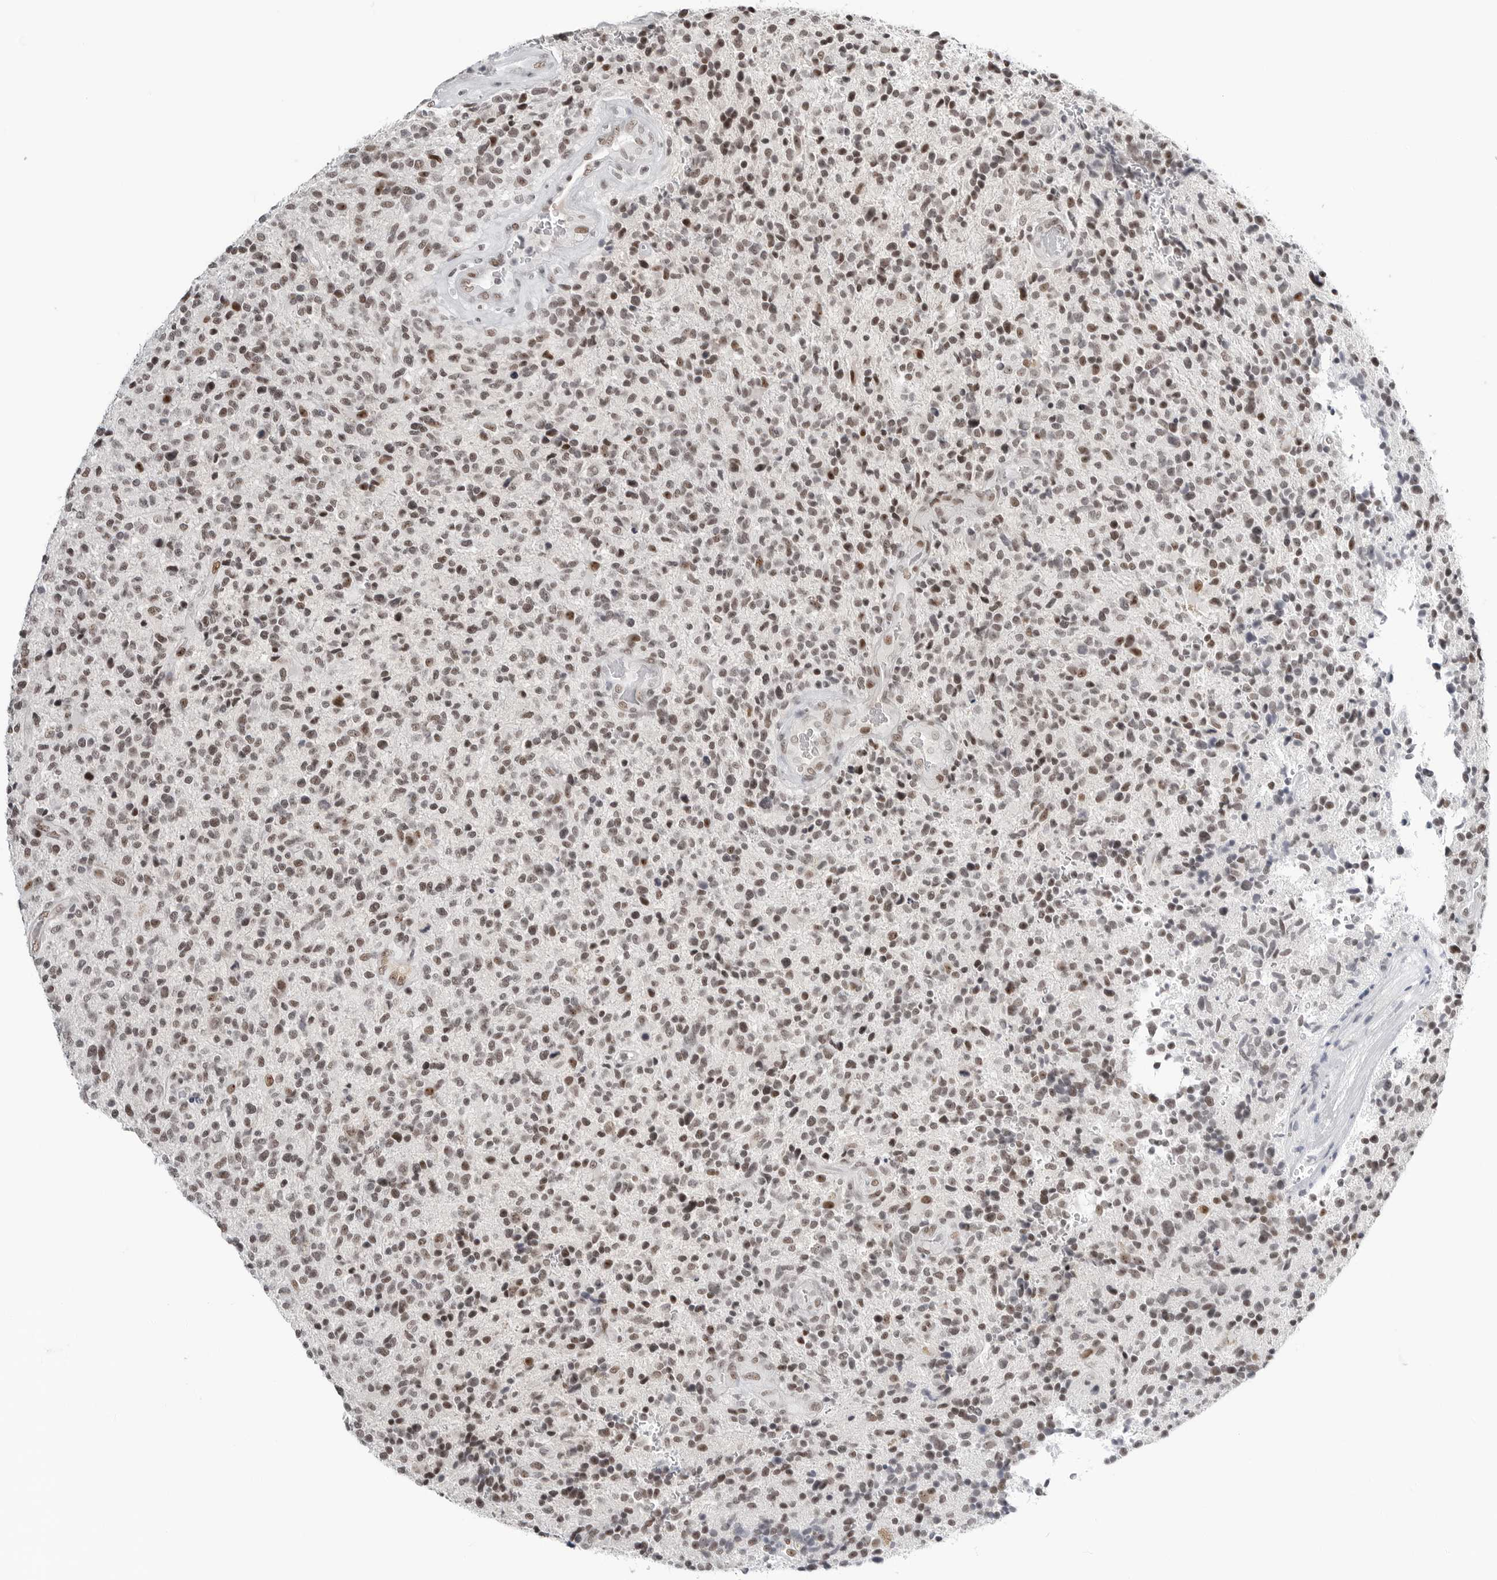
{"staining": {"intensity": "moderate", "quantity": "25%-75%", "location": "nuclear"}, "tissue": "glioma", "cell_type": "Tumor cells", "image_type": "cancer", "snomed": [{"axis": "morphology", "description": "Glioma, malignant, High grade"}, {"axis": "topography", "description": "Brain"}], "caption": "This is an image of immunohistochemistry (IHC) staining of glioma, which shows moderate expression in the nuclear of tumor cells.", "gene": "WRAP53", "patient": {"sex": "male", "age": 72}}